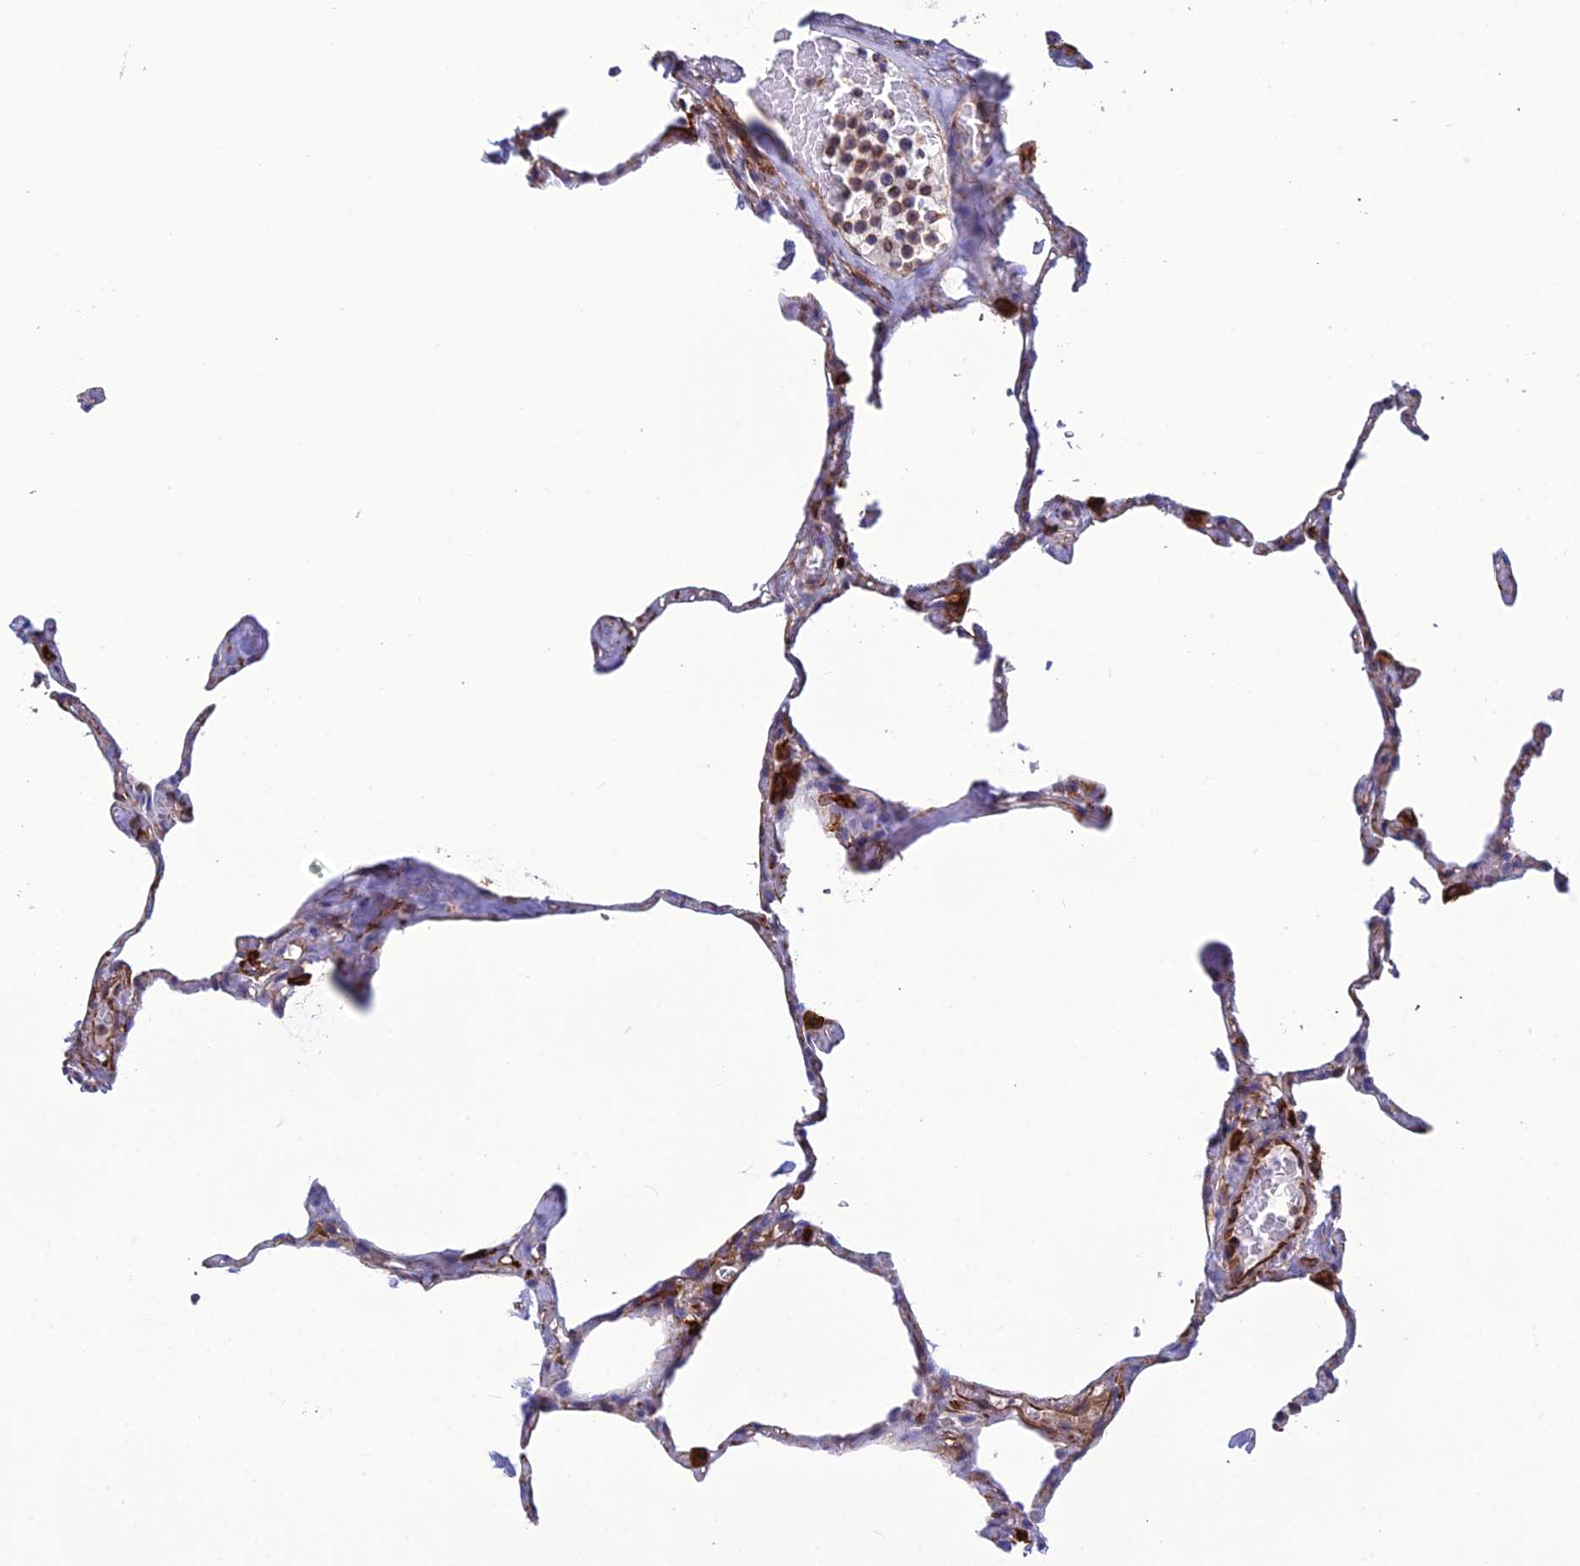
{"staining": {"intensity": "negative", "quantity": "none", "location": "none"}, "tissue": "lung", "cell_type": "Alveolar cells", "image_type": "normal", "snomed": [{"axis": "morphology", "description": "Normal tissue, NOS"}, {"axis": "topography", "description": "Lung"}], "caption": "High magnification brightfield microscopy of unremarkable lung stained with DAB (brown) and counterstained with hematoxylin (blue): alveolar cells show no significant positivity. The staining is performed using DAB brown chromogen with nuclei counter-stained in using hematoxylin.", "gene": "FBXL20", "patient": {"sex": "male", "age": 65}}